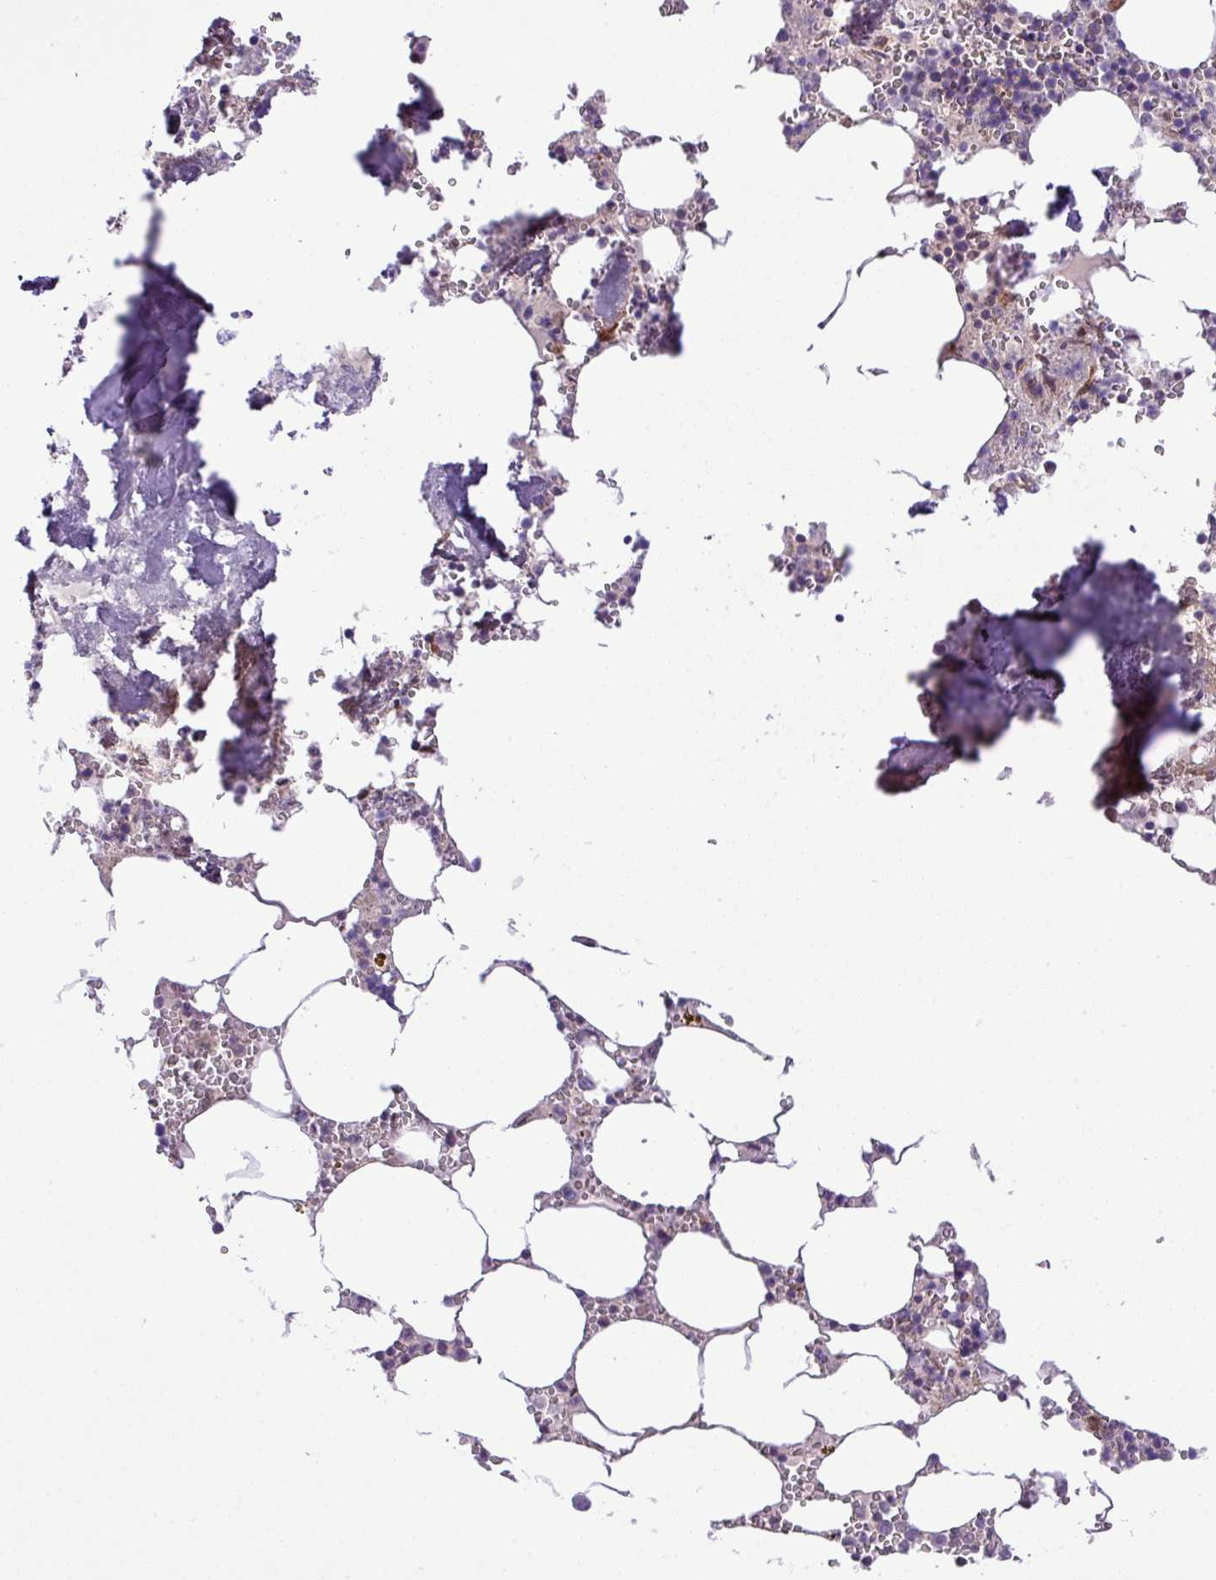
{"staining": {"intensity": "moderate", "quantity": "<25%", "location": "cytoplasmic/membranous"}, "tissue": "bone marrow", "cell_type": "Hematopoietic cells", "image_type": "normal", "snomed": [{"axis": "morphology", "description": "Normal tissue, NOS"}, {"axis": "topography", "description": "Bone marrow"}], "caption": "DAB immunohistochemical staining of benign human bone marrow demonstrates moderate cytoplasmic/membranous protein expression in approximately <25% of hematopoietic cells.", "gene": "B3GNT9", "patient": {"sex": "male", "age": 54}}